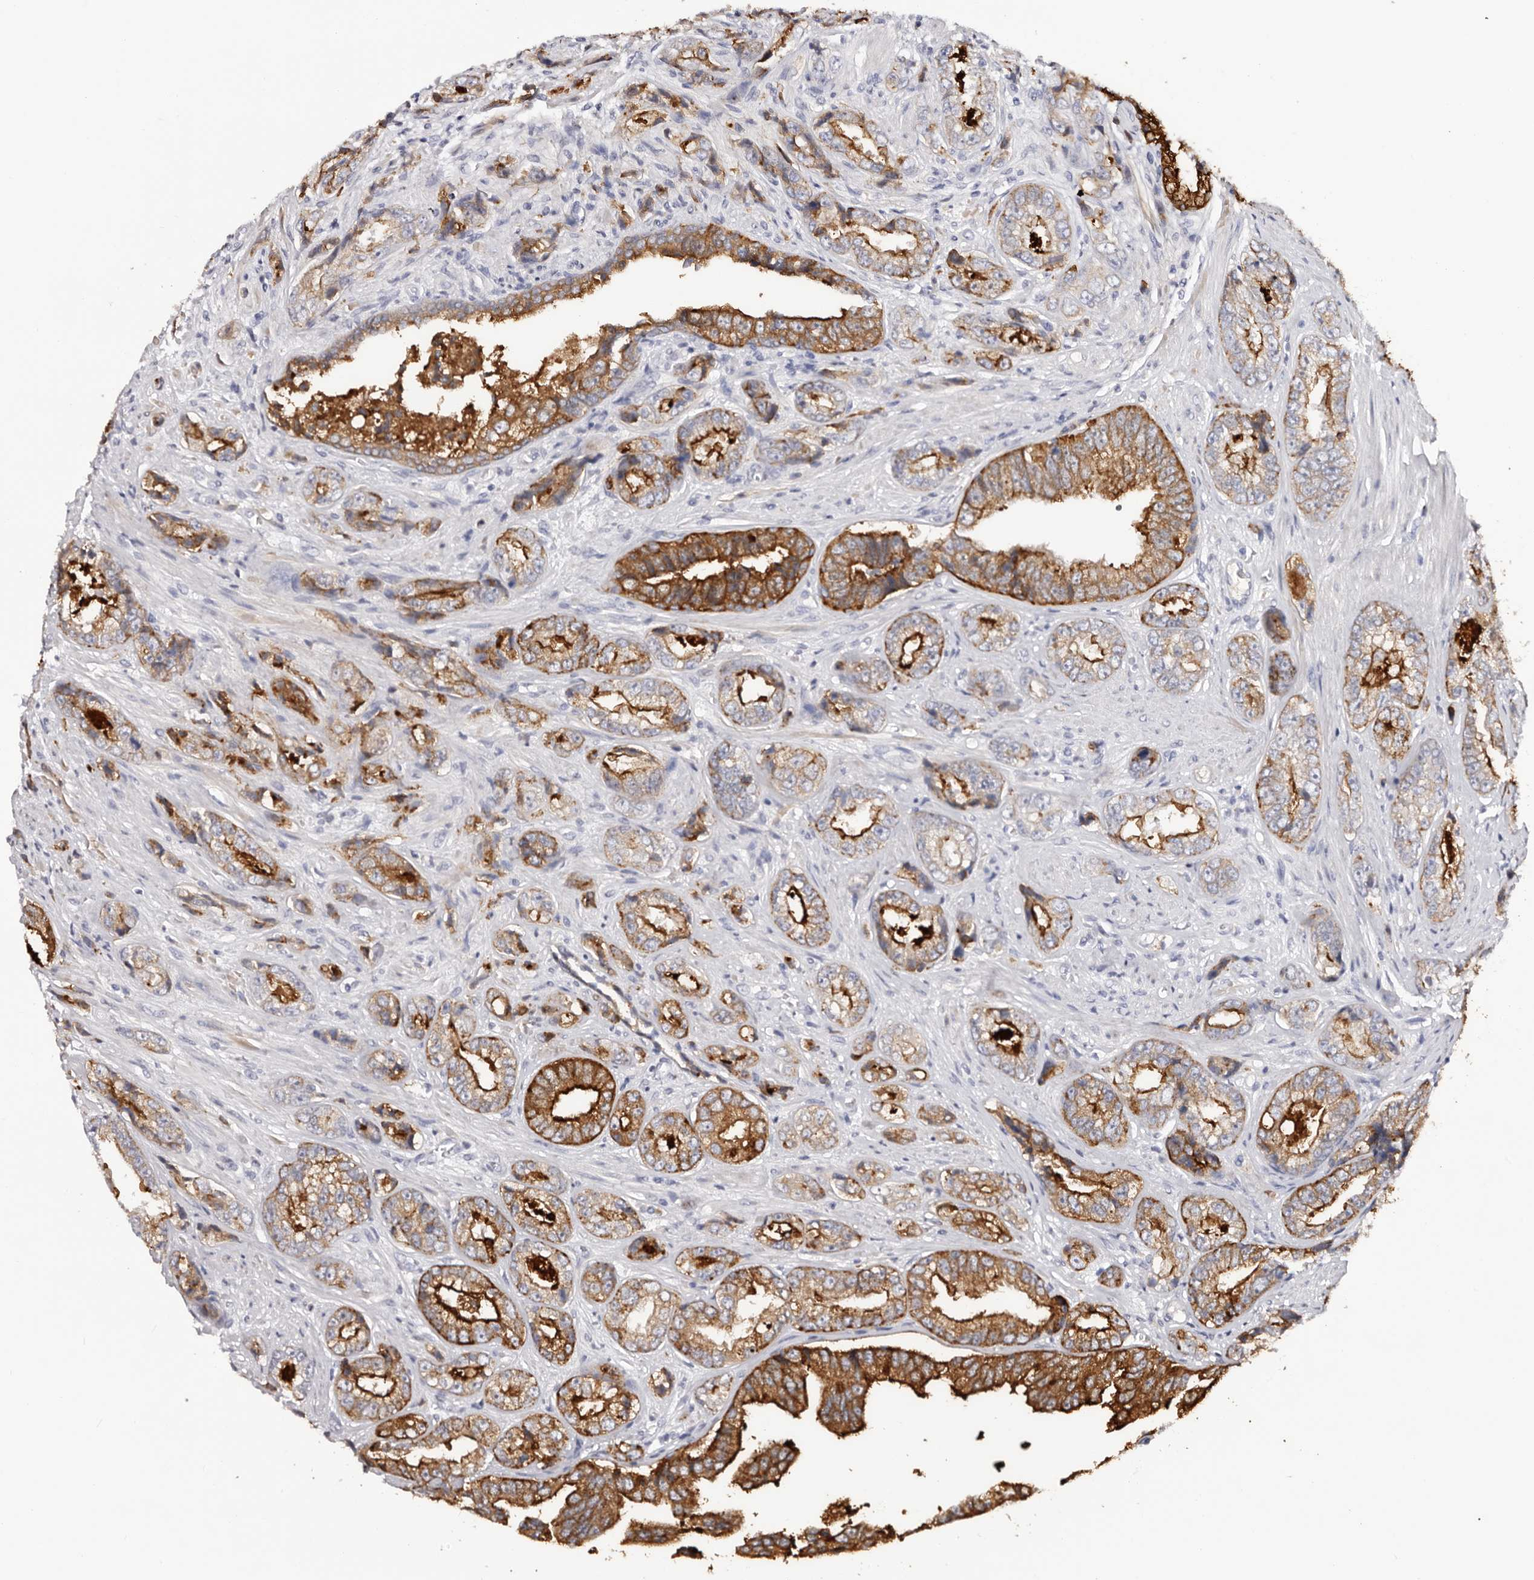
{"staining": {"intensity": "strong", "quantity": ">75%", "location": "cytoplasmic/membranous"}, "tissue": "prostate cancer", "cell_type": "Tumor cells", "image_type": "cancer", "snomed": [{"axis": "morphology", "description": "Adenocarcinoma, High grade"}, {"axis": "topography", "description": "Prostate"}], "caption": "The immunohistochemical stain labels strong cytoplasmic/membranous staining in tumor cells of prostate cancer tissue.", "gene": "AKNAD1", "patient": {"sex": "male", "age": 61}}